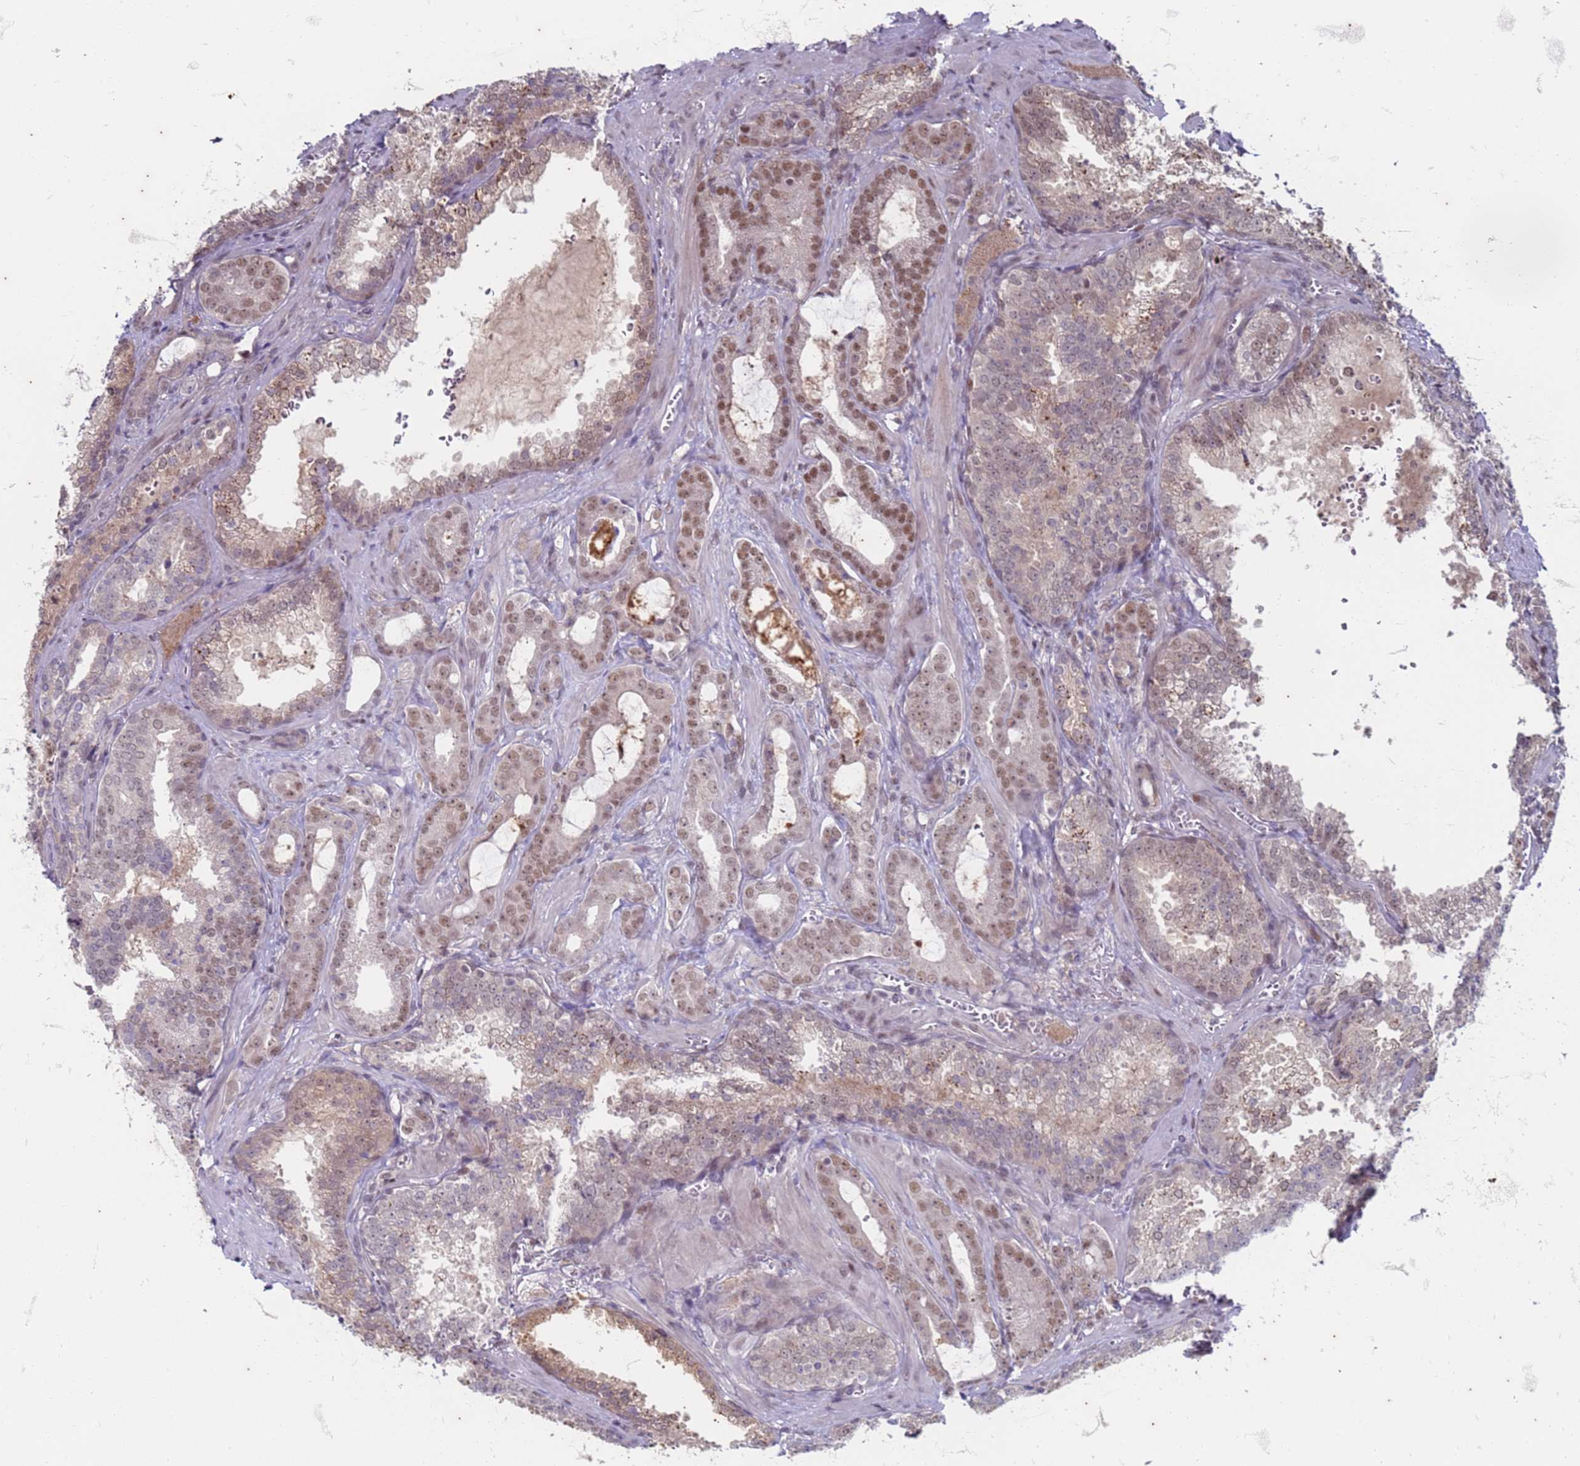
{"staining": {"intensity": "moderate", "quantity": "25%-75%", "location": "nuclear"}, "tissue": "prostate cancer", "cell_type": "Tumor cells", "image_type": "cancer", "snomed": [{"axis": "morphology", "description": "Adenocarcinoma, High grade"}, {"axis": "topography", "description": "Prostate"}], "caption": "This is a histology image of immunohistochemistry (IHC) staining of prostate cancer, which shows moderate expression in the nuclear of tumor cells.", "gene": "TRMT6", "patient": {"sex": "male", "age": 72}}